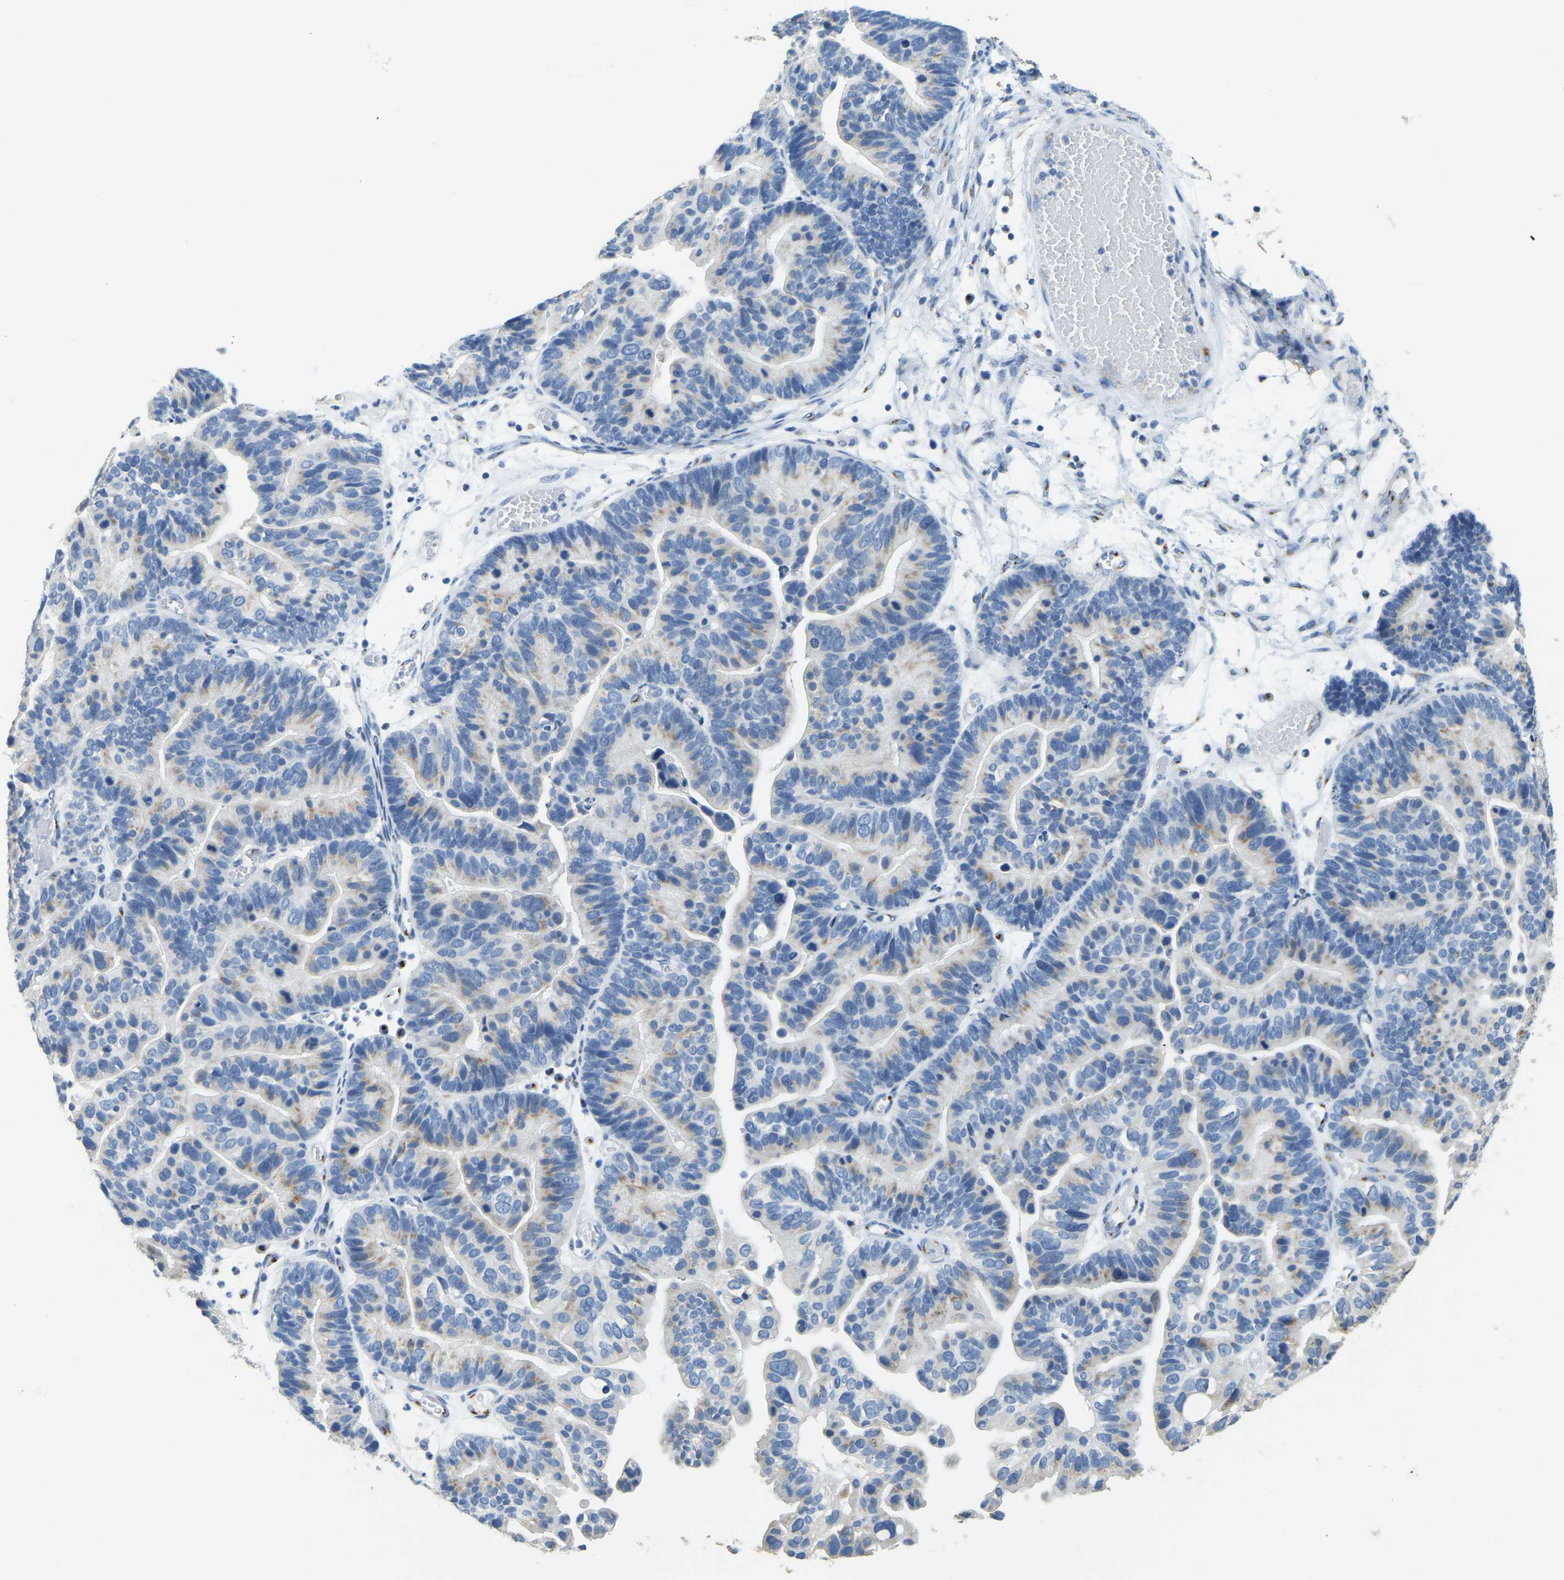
{"staining": {"intensity": "weak", "quantity": "<25%", "location": "cytoplasmic/membranous"}, "tissue": "ovarian cancer", "cell_type": "Tumor cells", "image_type": "cancer", "snomed": [{"axis": "morphology", "description": "Cystadenocarcinoma, serous, NOS"}, {"axis": "topography", "description": "Ovary"}], "caption": "The immunohistochemistry (IHC) photomicrograph has no significant expression in tumor cells of ovarian cancer (serous cystadenocarcinoma) tissue. (Stains: DAB immunohistochemistry (IHC) with hematoxylin counter stain, Microscopy: brightfield microscopy at high magnification).", "gene": "FAM174A", "patient": {"sex": "female", "age": 56}}